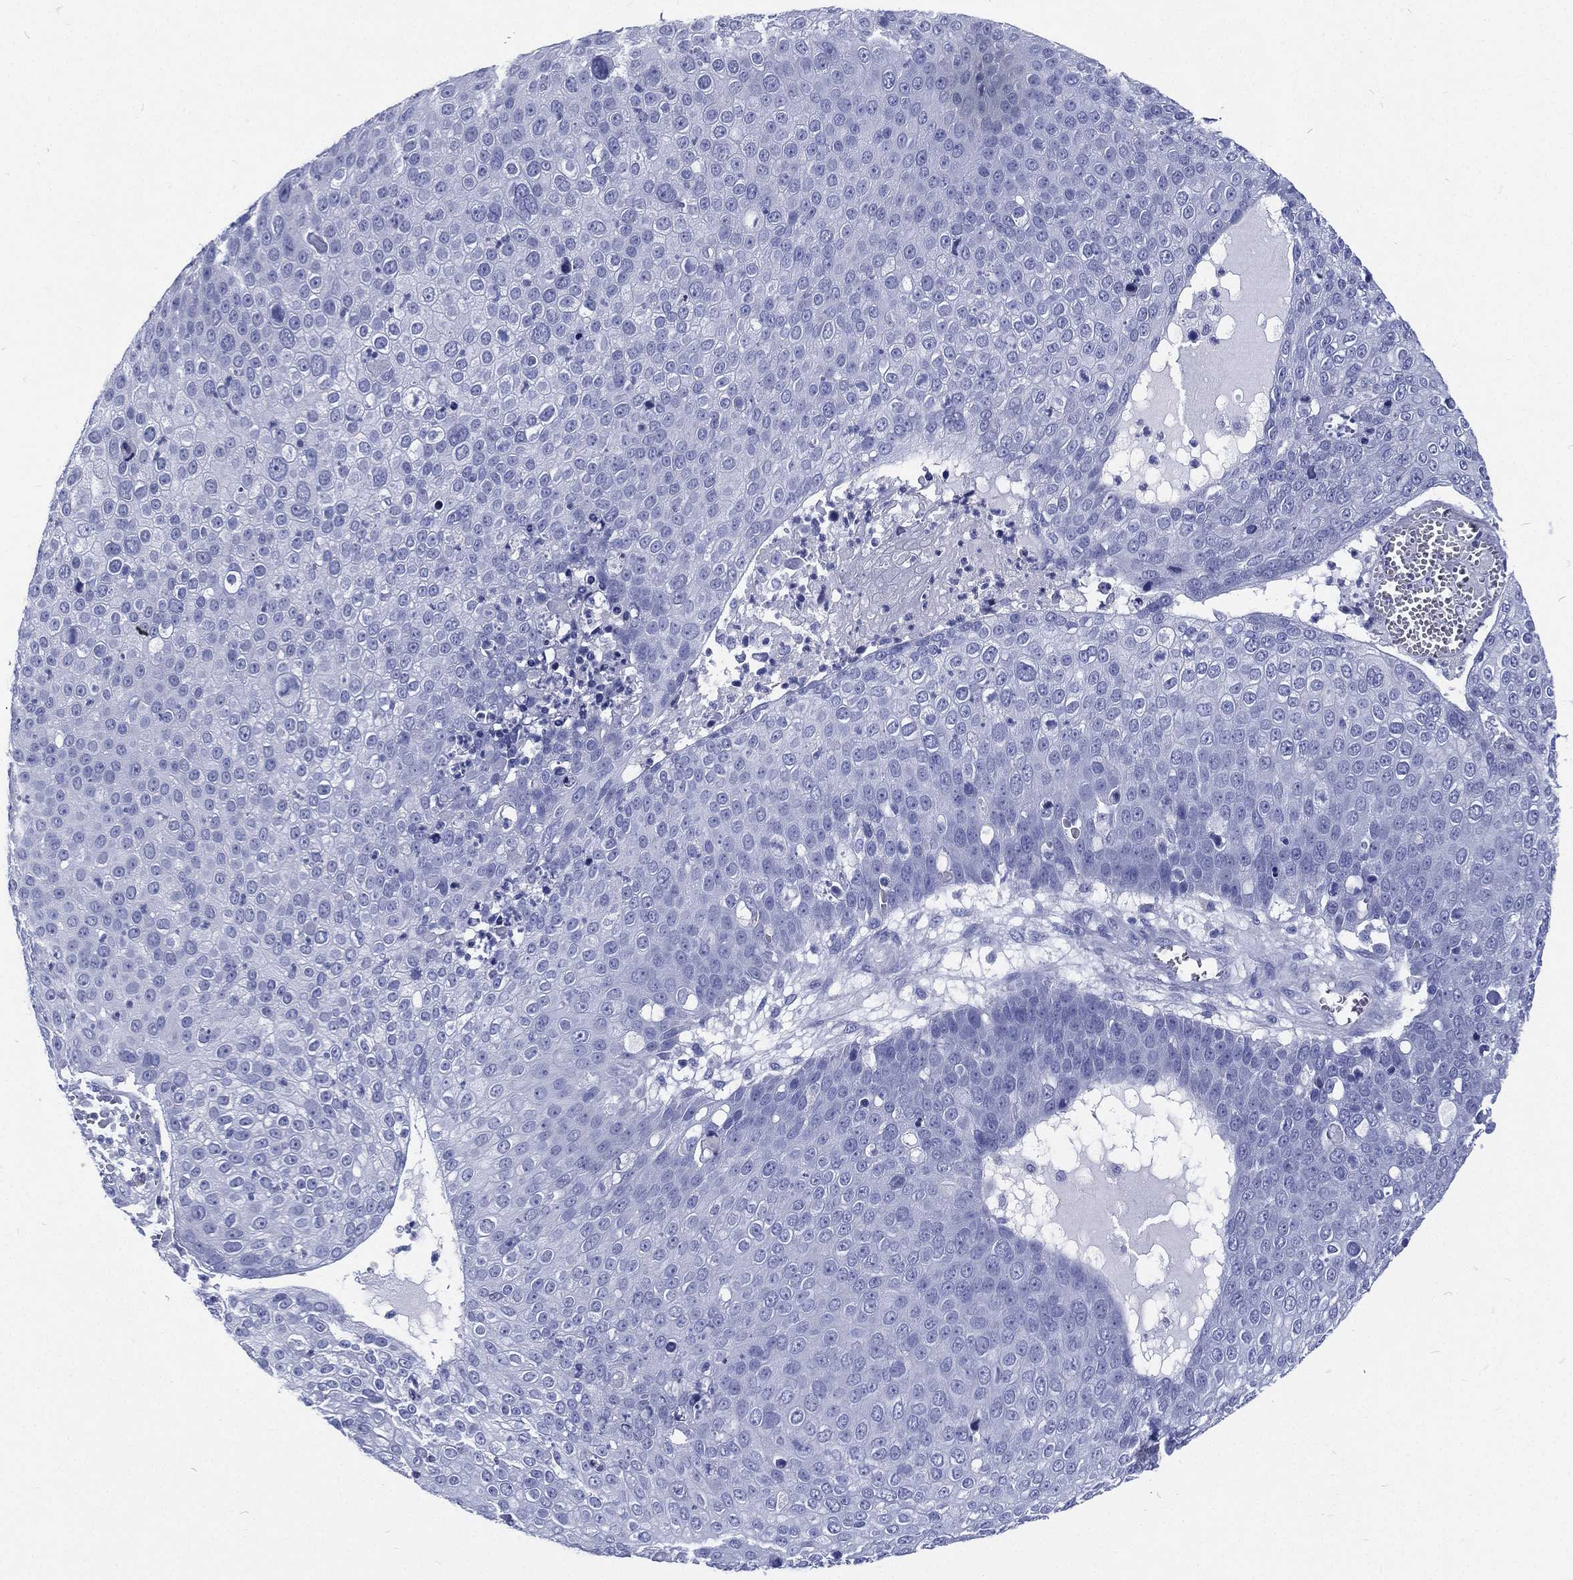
{"staining": {"intensity": "negative", "quantity": "none", "location": "none"}, "tissue": "skin cancer", "cell_type": "Tumor cells", "image_type": "cancer", "snomed": [{"axis": "morphology", "description": "Squamous cell carcinoma, NOS"}, {"axis": "topography", "description": "Skin"}], "caption": "Tumor cells are negative for protein expression in human skin cancer.", "gene": "RSPH4A", "patient": {"sex": "male", "age": 71}}